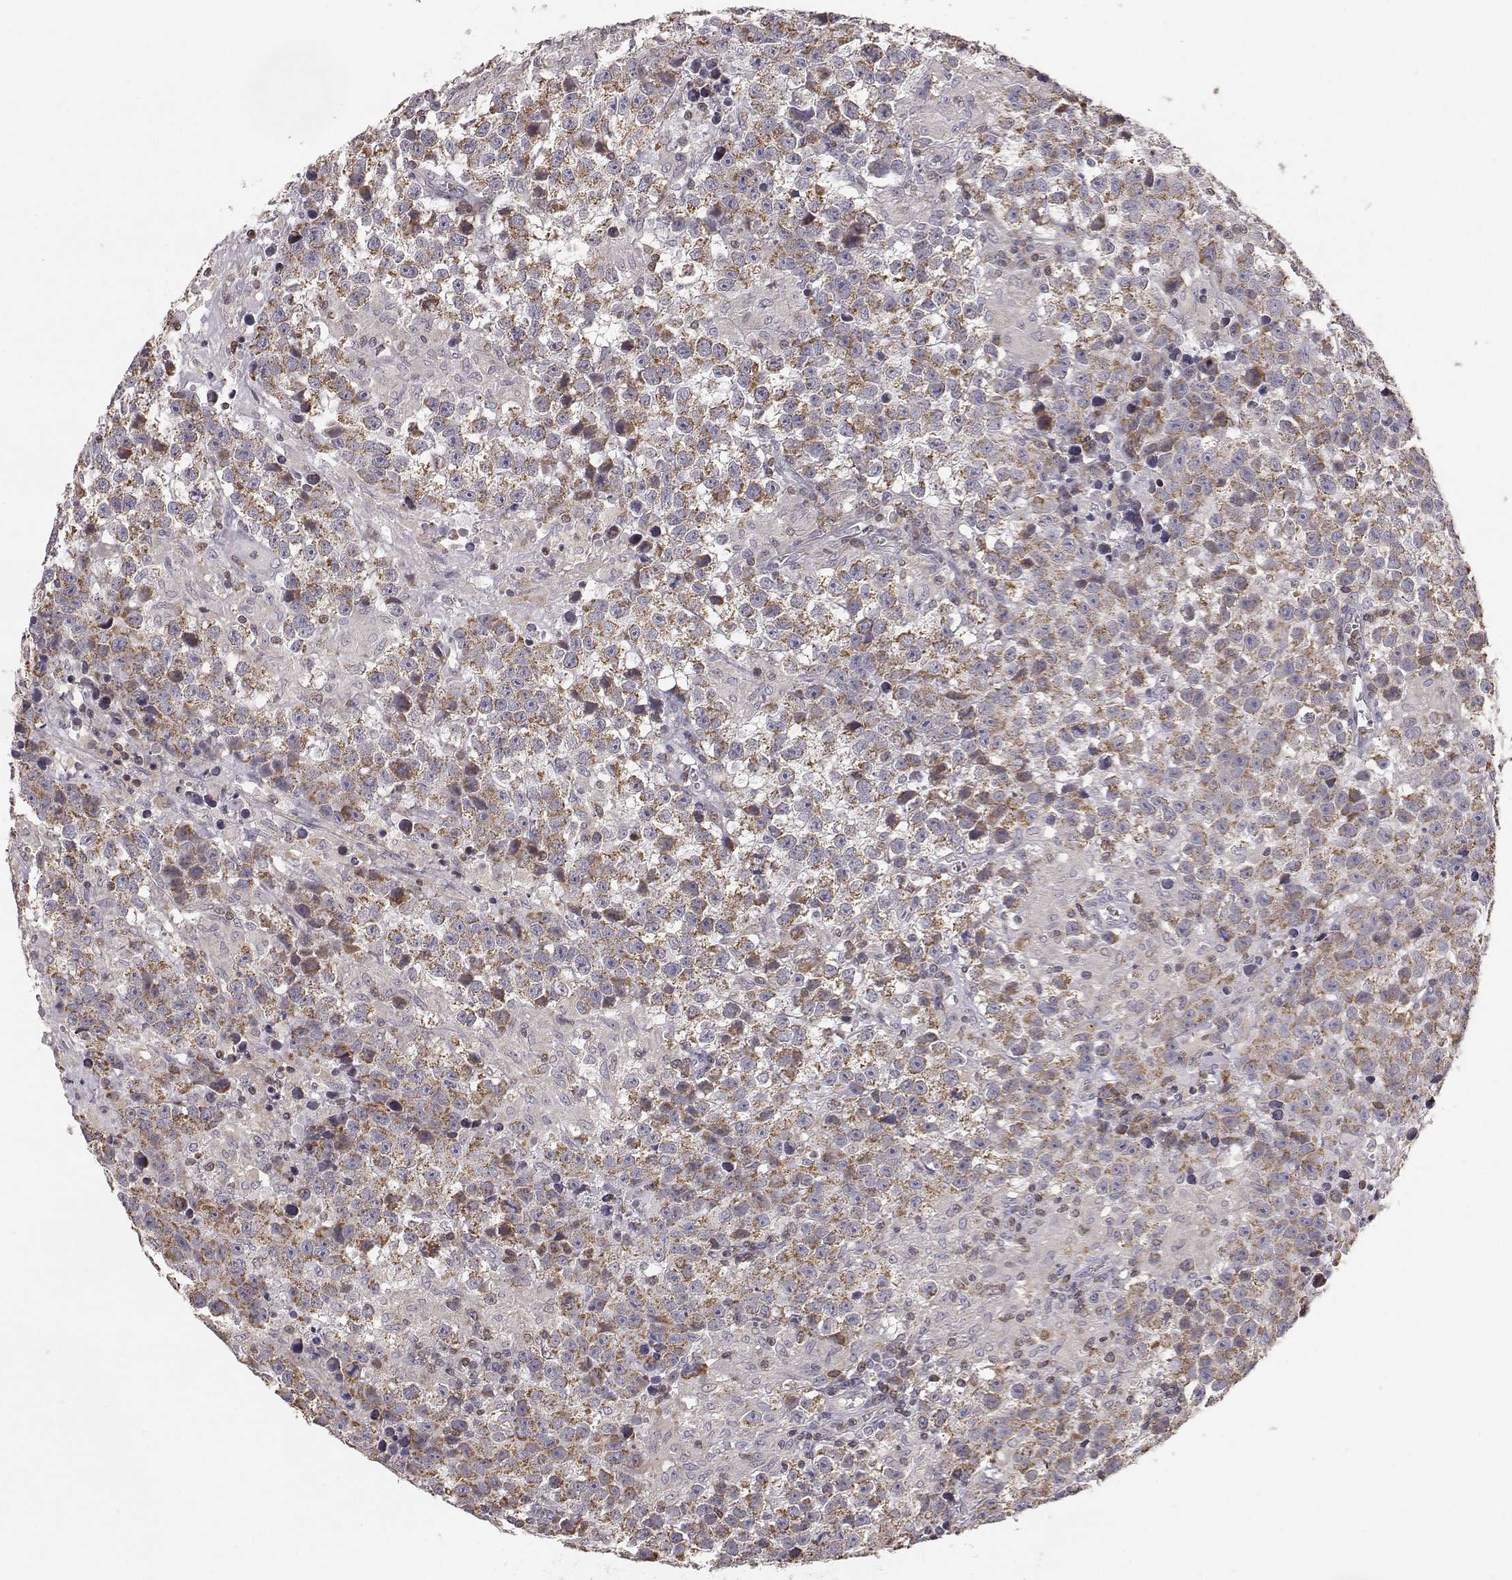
{"staining": {"intensity": "strong", "quantity": ">75%", "location": "cytoplasmic/membranous"}, "tissue": "testis cancer", "cell_type": "Tumor cells", "image_type": "cancer", "snomed": [{"axis": "morphology", "description": "Seminoma, NOS"}, {"axis": "topography", "description": "Testis"}], "caption": "Testis cancer (seminoma) was stained to show a protein in brown. There is high levels of strong cytoplasmic/membranous expression in about >75% of tumor cells.", "gene": "GRAP2", "patient": {"sex": "male", "age": 43}}